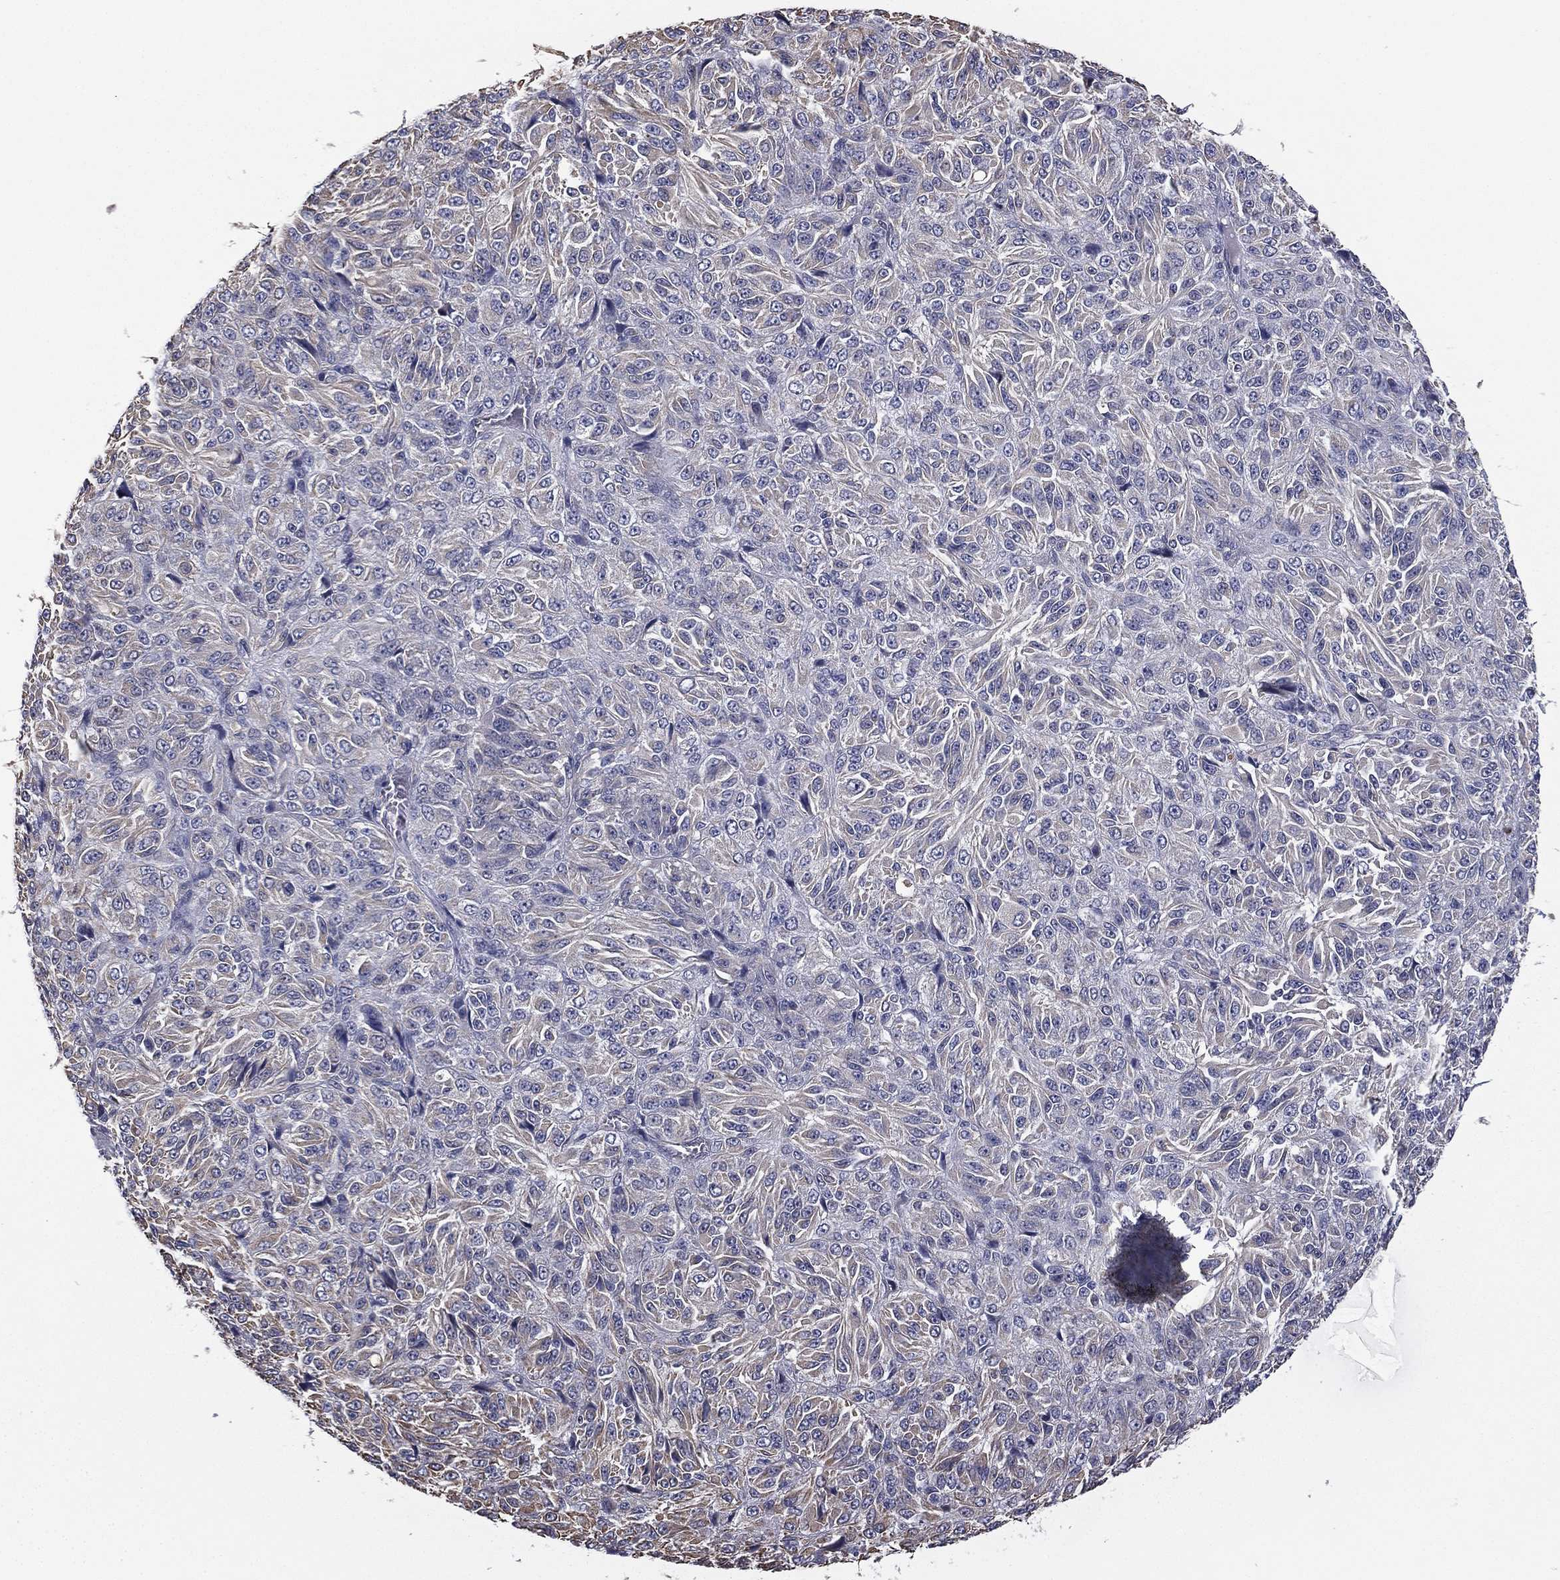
{"staining": {"intensity": "negative", "quantity": "none", "location": "none"}, "tissue": "melanoma", "cell_type": "Tumor cells", "image_type": "cancer", "snomed": [{"axis": "morphology", "description": "Malignant melanoma, Metastatic site"}, {"axis": "topography", "description": "Brain"}], "caption": "Immunohistochemistry histopathology image of human melanoma stained for a protein (brown), which demonstrates no staining in tumor cells. The staining is performed using DAB brown chromogen with nuclei counter-stained in using hematoxylin.", "gene": "SCUBE1", "patient": {"sex": "female", "age": 56}}